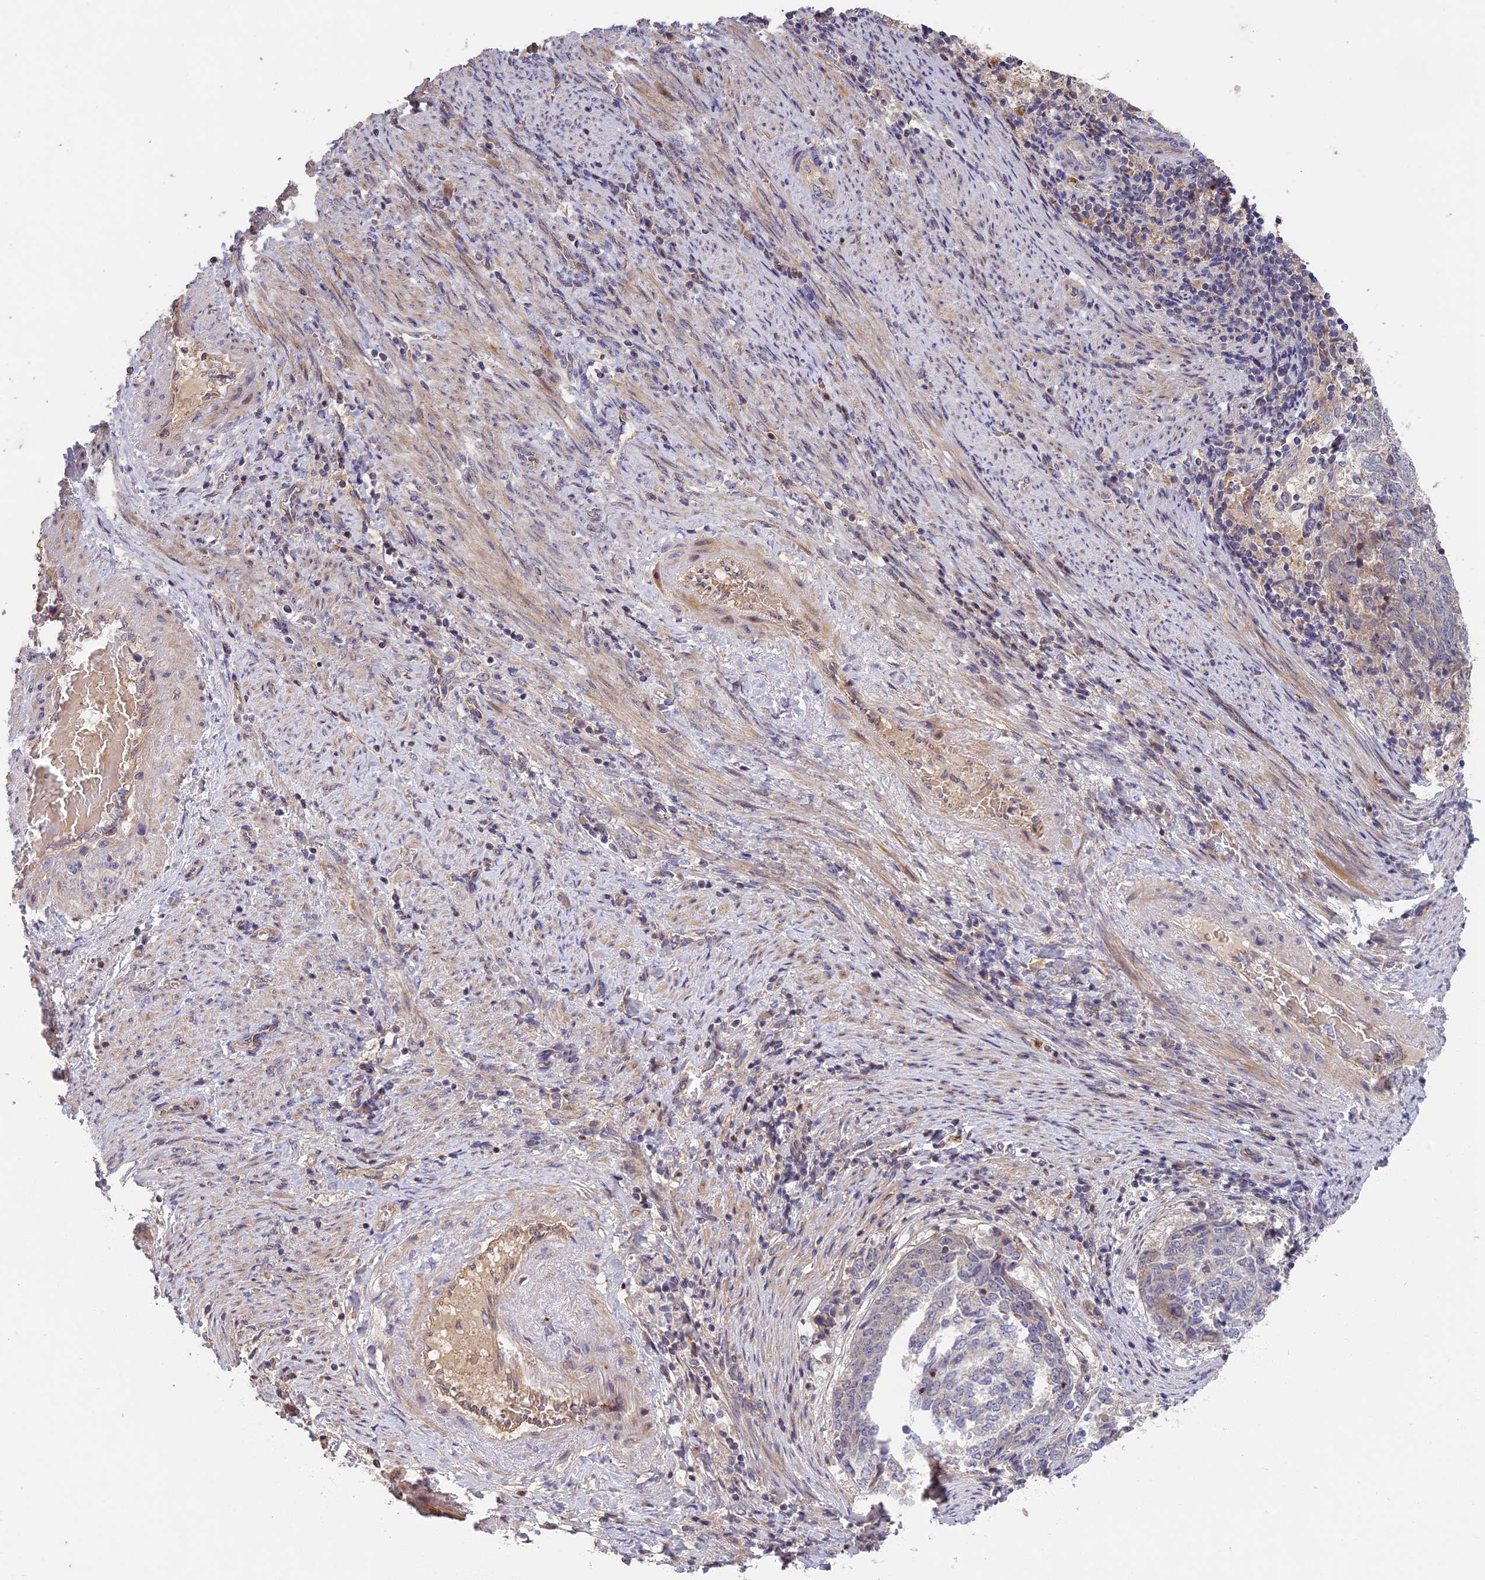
{"staining": {"intensity": "negative", "quantity": "none", "location": "none"}, "tissue": "endometrial cancer", "cell_type": "Tumor cells", "image_type": "cancer", "snomed": [{"axis": "morphology", "description": "Adenocarcinoma, NOS"}, {"axis": "topography", "description": "Endometrium"}], "caption": "A photomicrograph of endometrial cancer (adenocarcinoma) stained for a protein reveals no brown staining in tumor cells.", "gene": "AP4E1", "patient": {"sex": "female", "age": 80}}